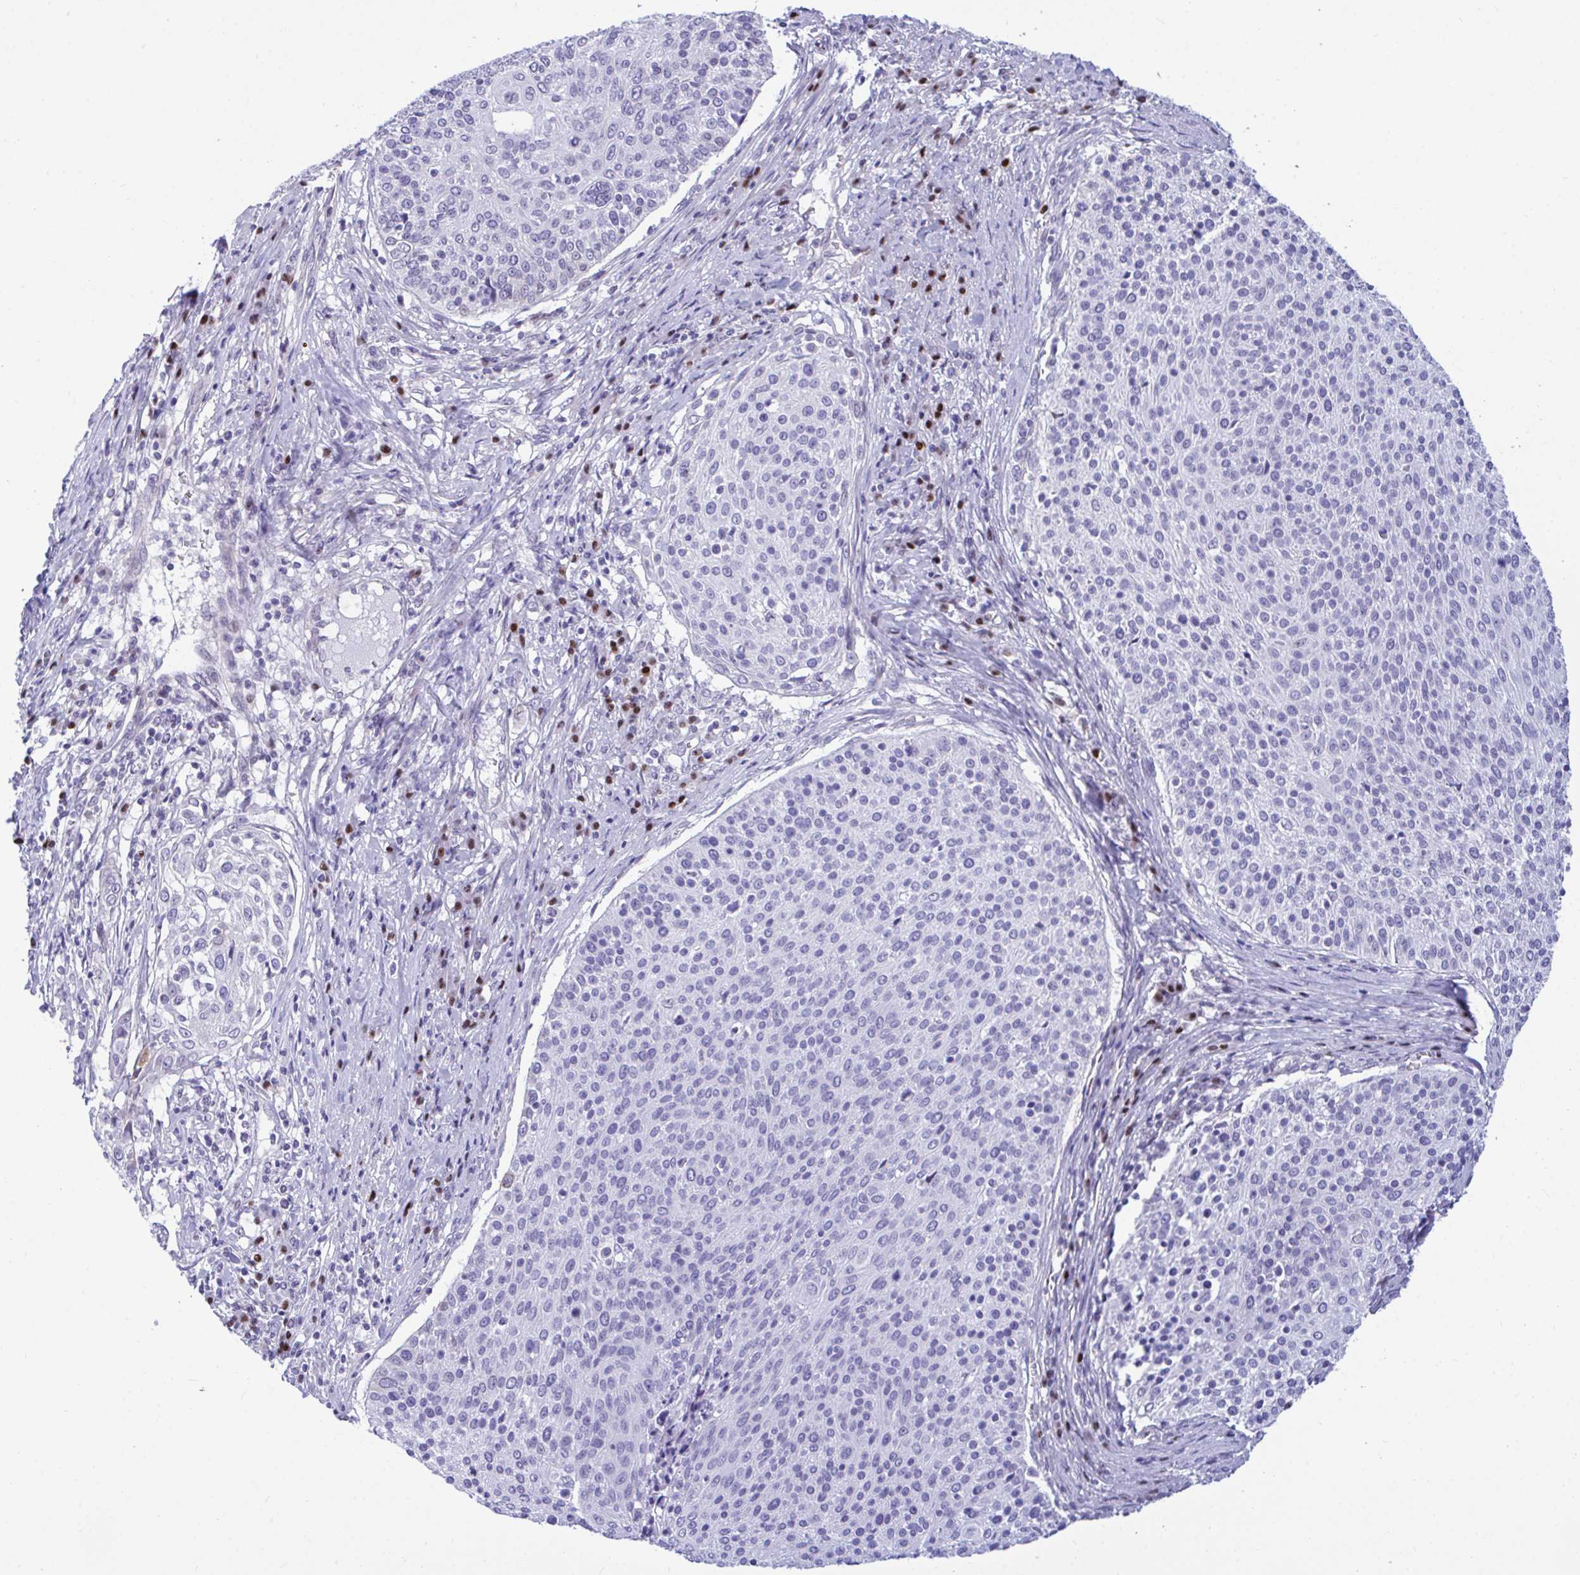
{"staining": {"intensity": "negative", "quantity": "none", "location": "none"}, "tissue": "cervical cancer", "cell_type": "Tumor cells", "image_type": "cancer", "snomed": [{"axis": "morphology", "description": "Squamous cell carcinoma, NOS"}, {"axis": "topography", "description": "Cervix"}], "caption": "Immunohistochemistry (IHC) histopathology image of cervical cancer (squamous cell carcinoma) stained for a protein (brown), which exhibits no expression in tumor cells. Brightfield microscopy of immunohistochemistry (IHC) stained with DAB (3,3'-diaminobenzidine) (brown) and hematoxylin (blue), captured at high magnification.", "gene": "SLC25A51", "patient": {"sex": "female", "age": 31}}